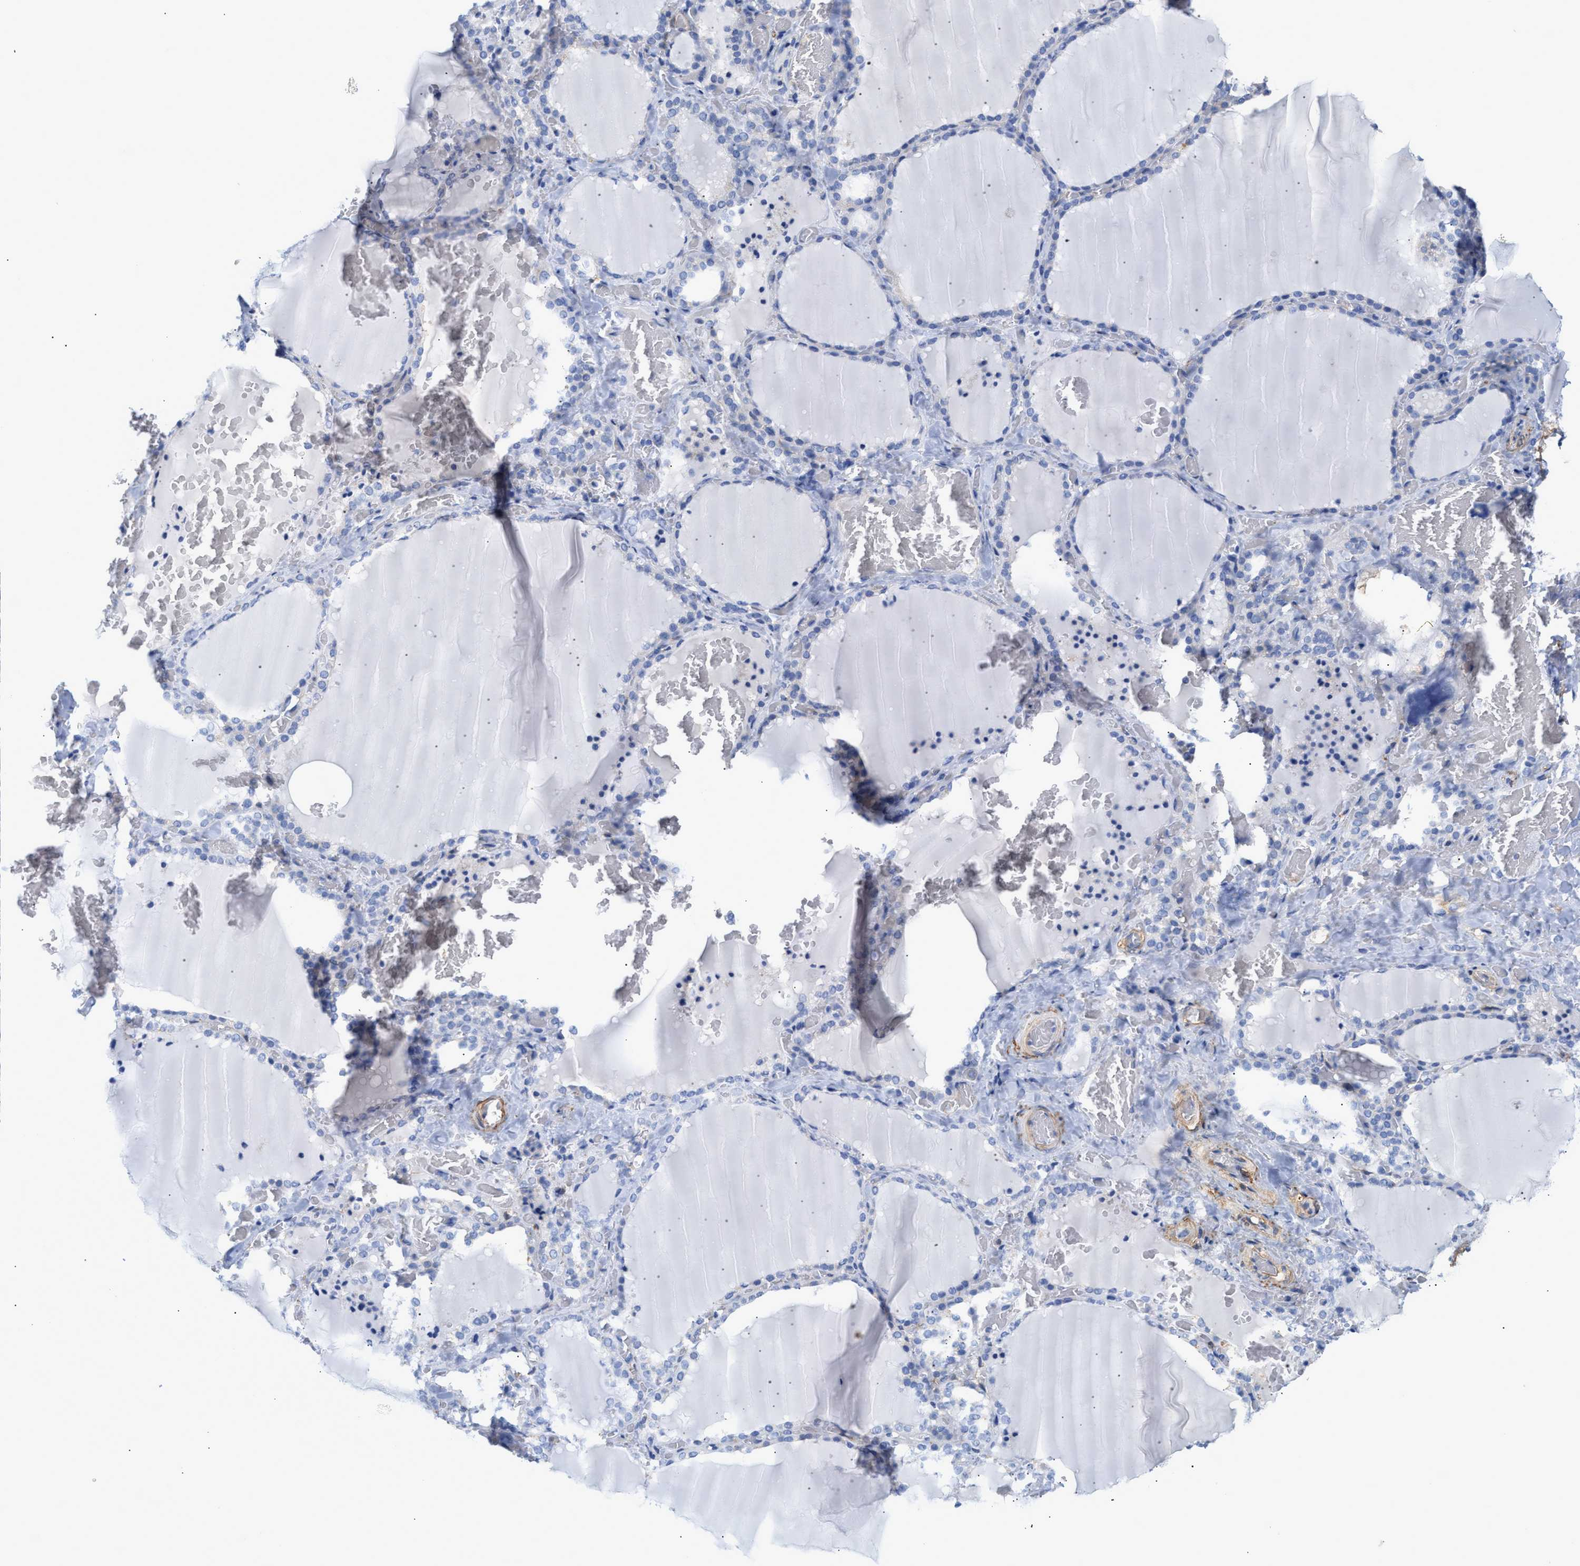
{"staining": {"intensity": "negative", "quantity": "none", "location": "none"}, "tissue": "thyroid gland", "cell_type": "Glandular cells", "image_type": "normal", "snomed": [{"axis": "morphology", "description": "Normal tissue, NOS"}, {"axis": "topography", "description": "Thyroid gland"}], "caption": "Thyroid gland stained for a protein using immunohistochemistry (IHC) displays no expression glandular cells.", "gene": "AMPH", "patient": {"sex": "female", "age": 22}}